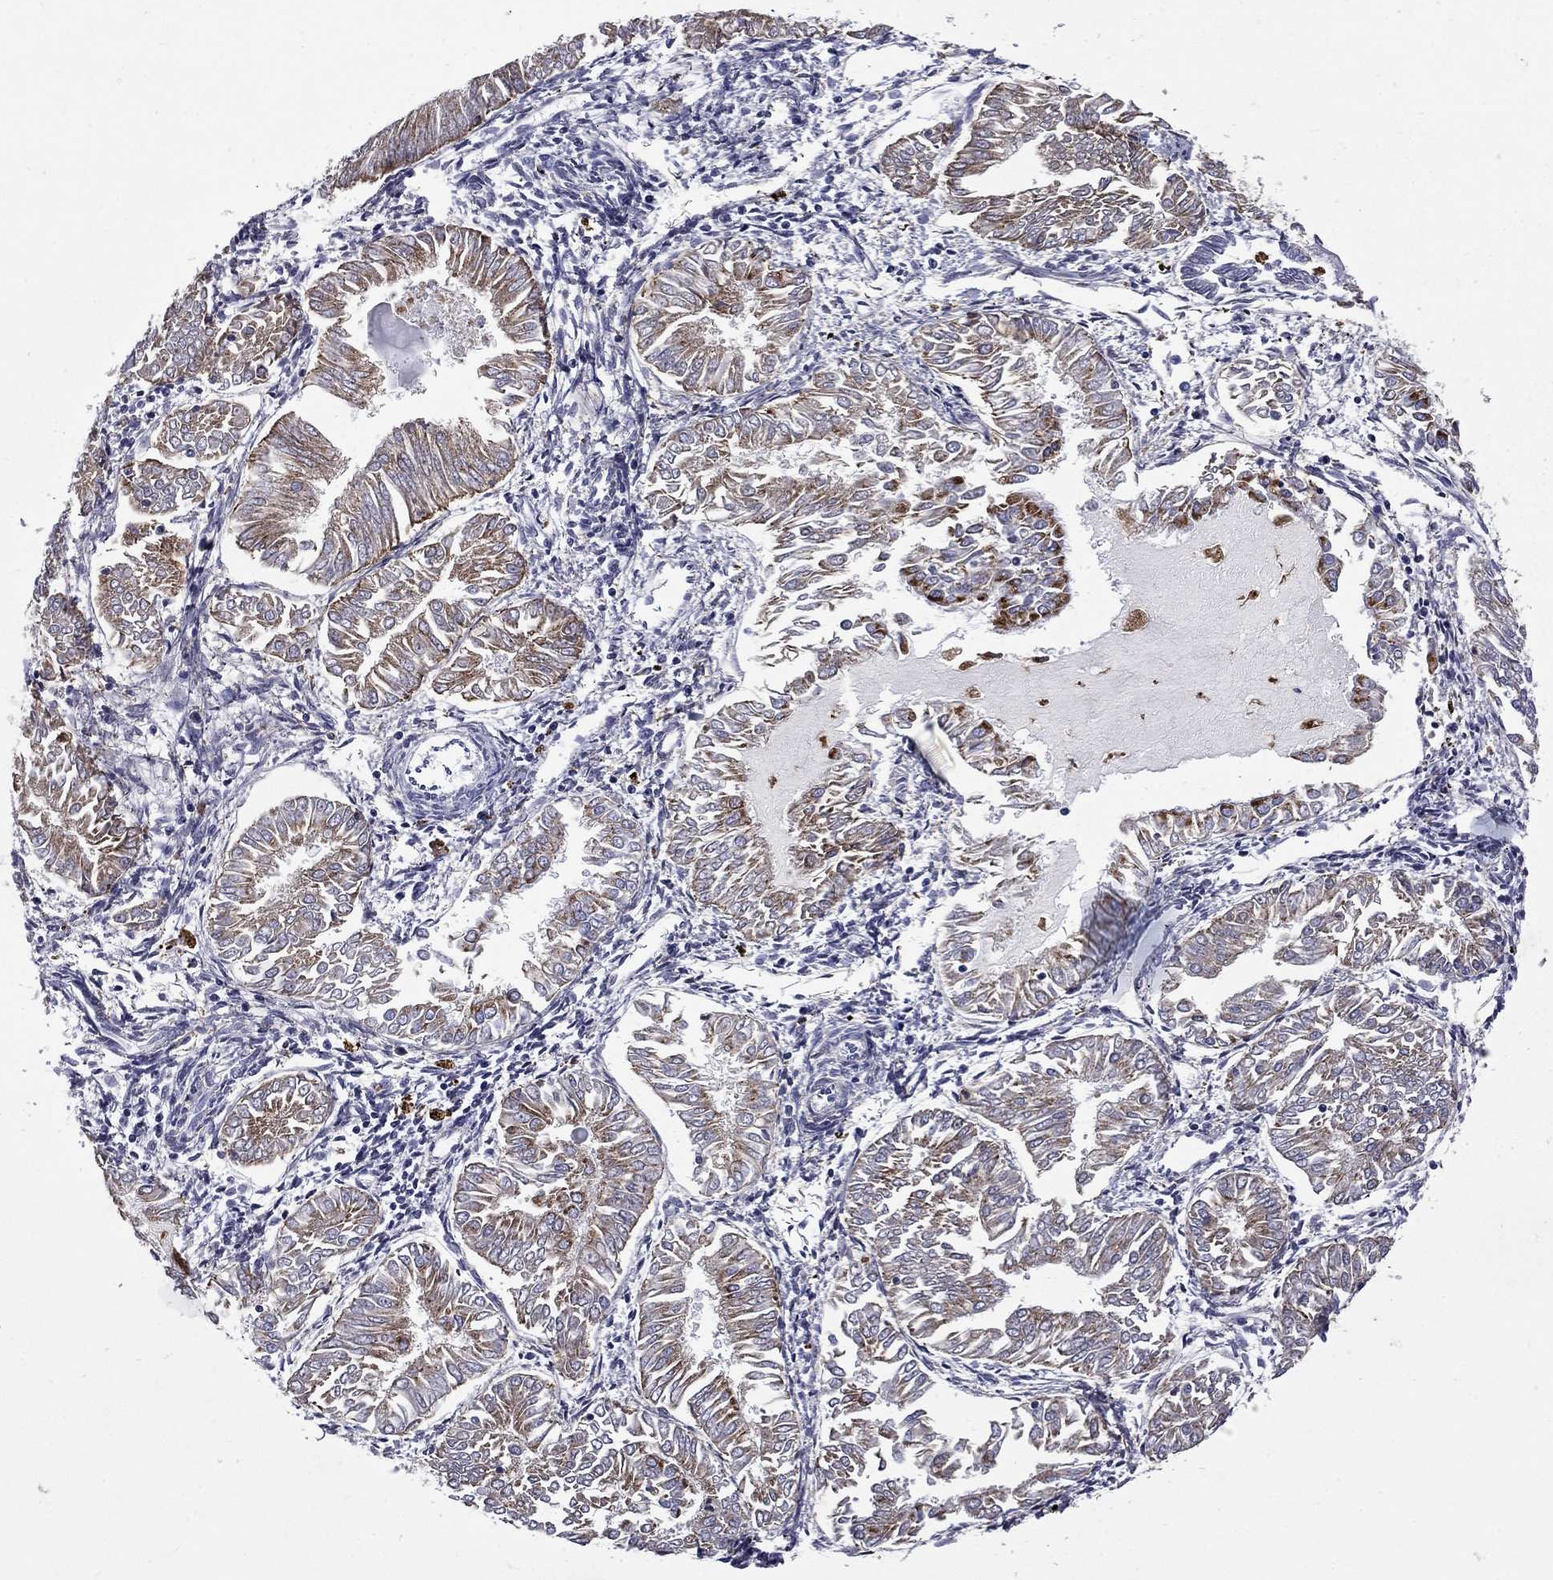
{"staining": {"intensity": "weak", "quantity": "25%-75%", "location": "cytoplasmic/membranous"}, "tissue": "endometrial cancer", "cell_type": "Tumor cells", "image_type": "cancer", "snomed": [{"axis": "morphology", "description": "Adenocarcinoma, NOS"}, {"axis": "topography", "description": "Endometrium"}], "caption": "A low amount of weak cytoplasmic/membranous expression is present in about 25%-75% of tumor cells in endometrial adenocarcinoma tissue.", "gene": "MADCAM1", "patient": {"sex": "female", "age": 53}}